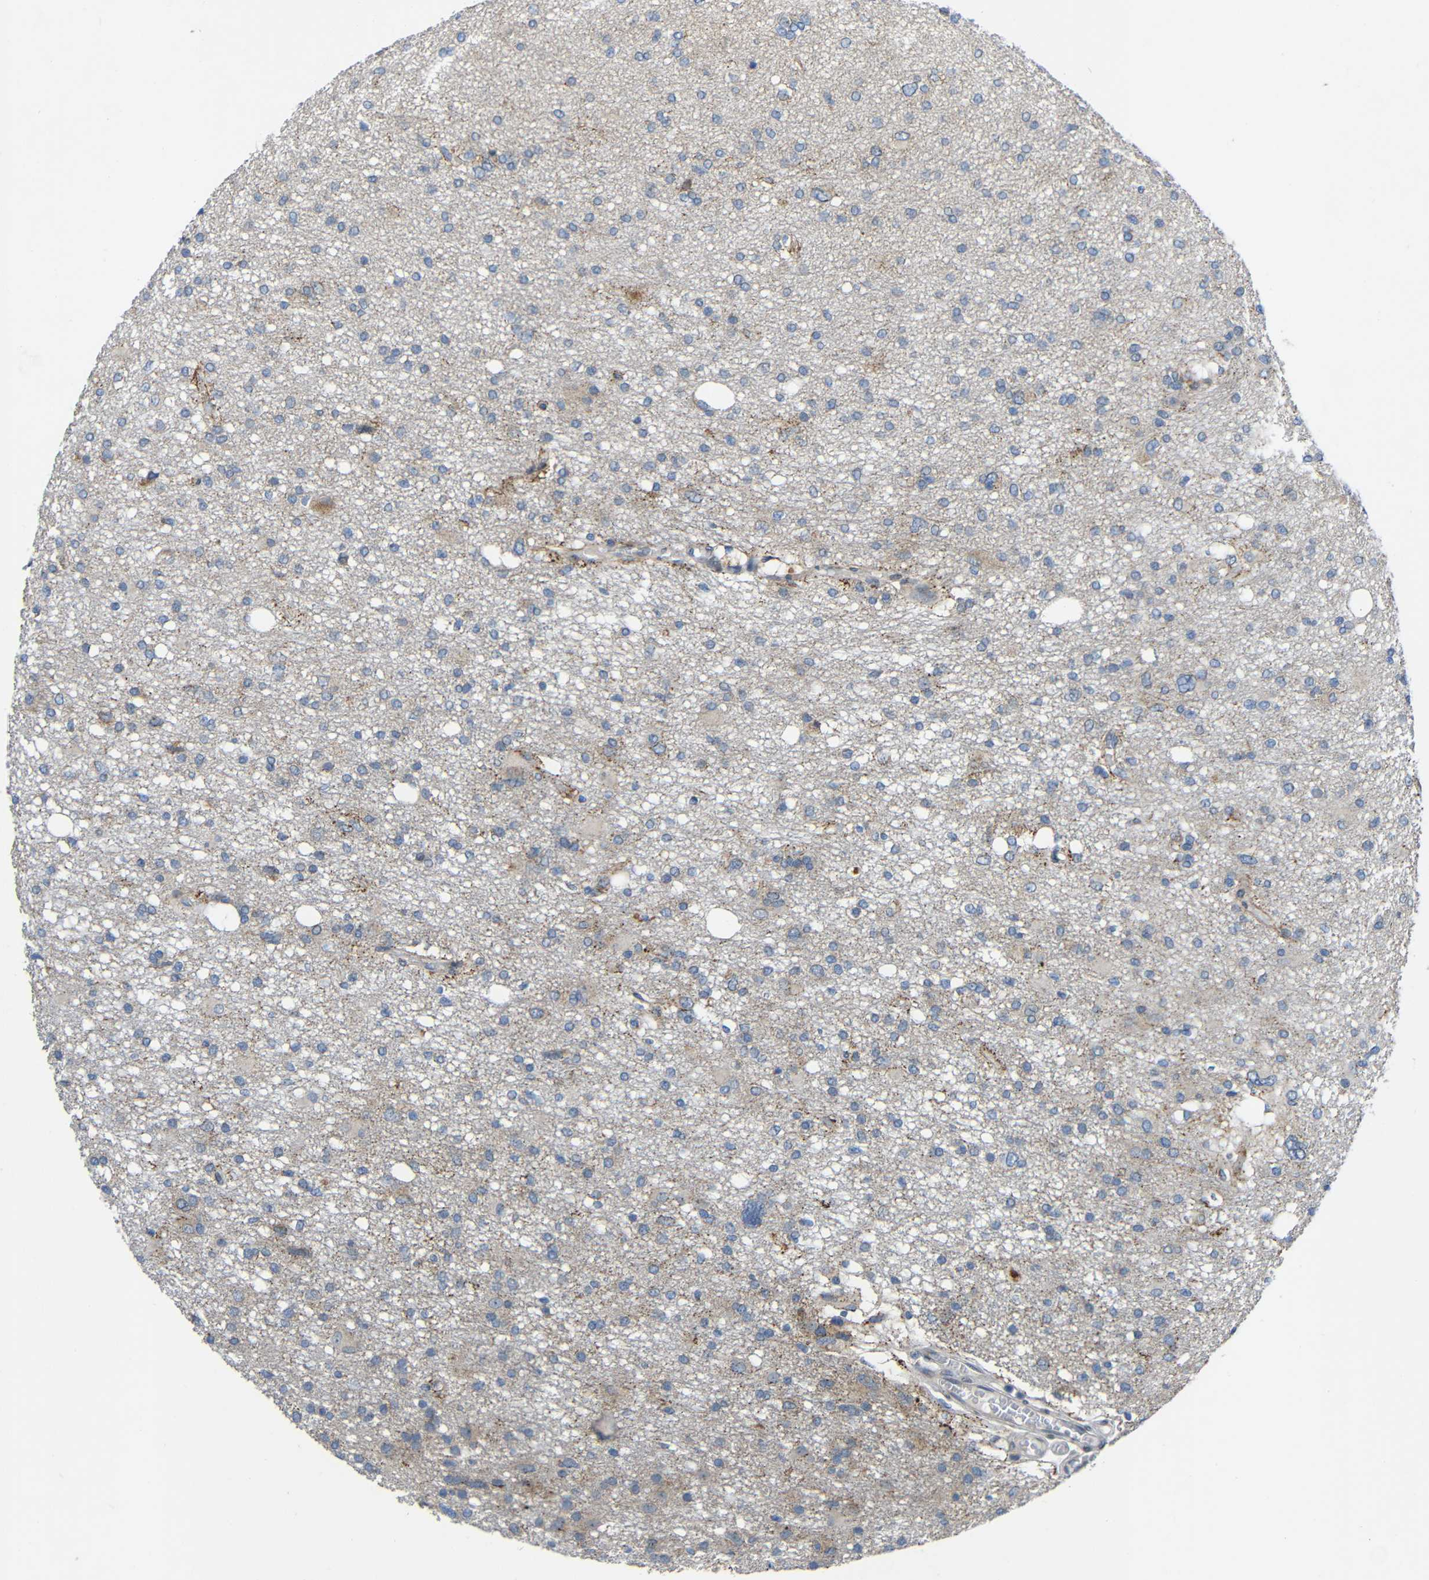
{"staining": {"intensity": "negative", "quantity": "none", "location": "none"}, "tissue": "glioma", "cell_type": "Tumor cells", "image_type": "cancer", "snomed": [{"axis": "morphology", "description": "Glioma, malignant, High grade"}, {"axis": "topography", "description": "Brain"}], "caption": "A histopathology image of malignant high-grade glioma stained for a protein shows no brown staining in tumor cells. Nuclei are stained in blue.", "gene": "TMEM25", "patient": {"sex": "female", "age": 59}}